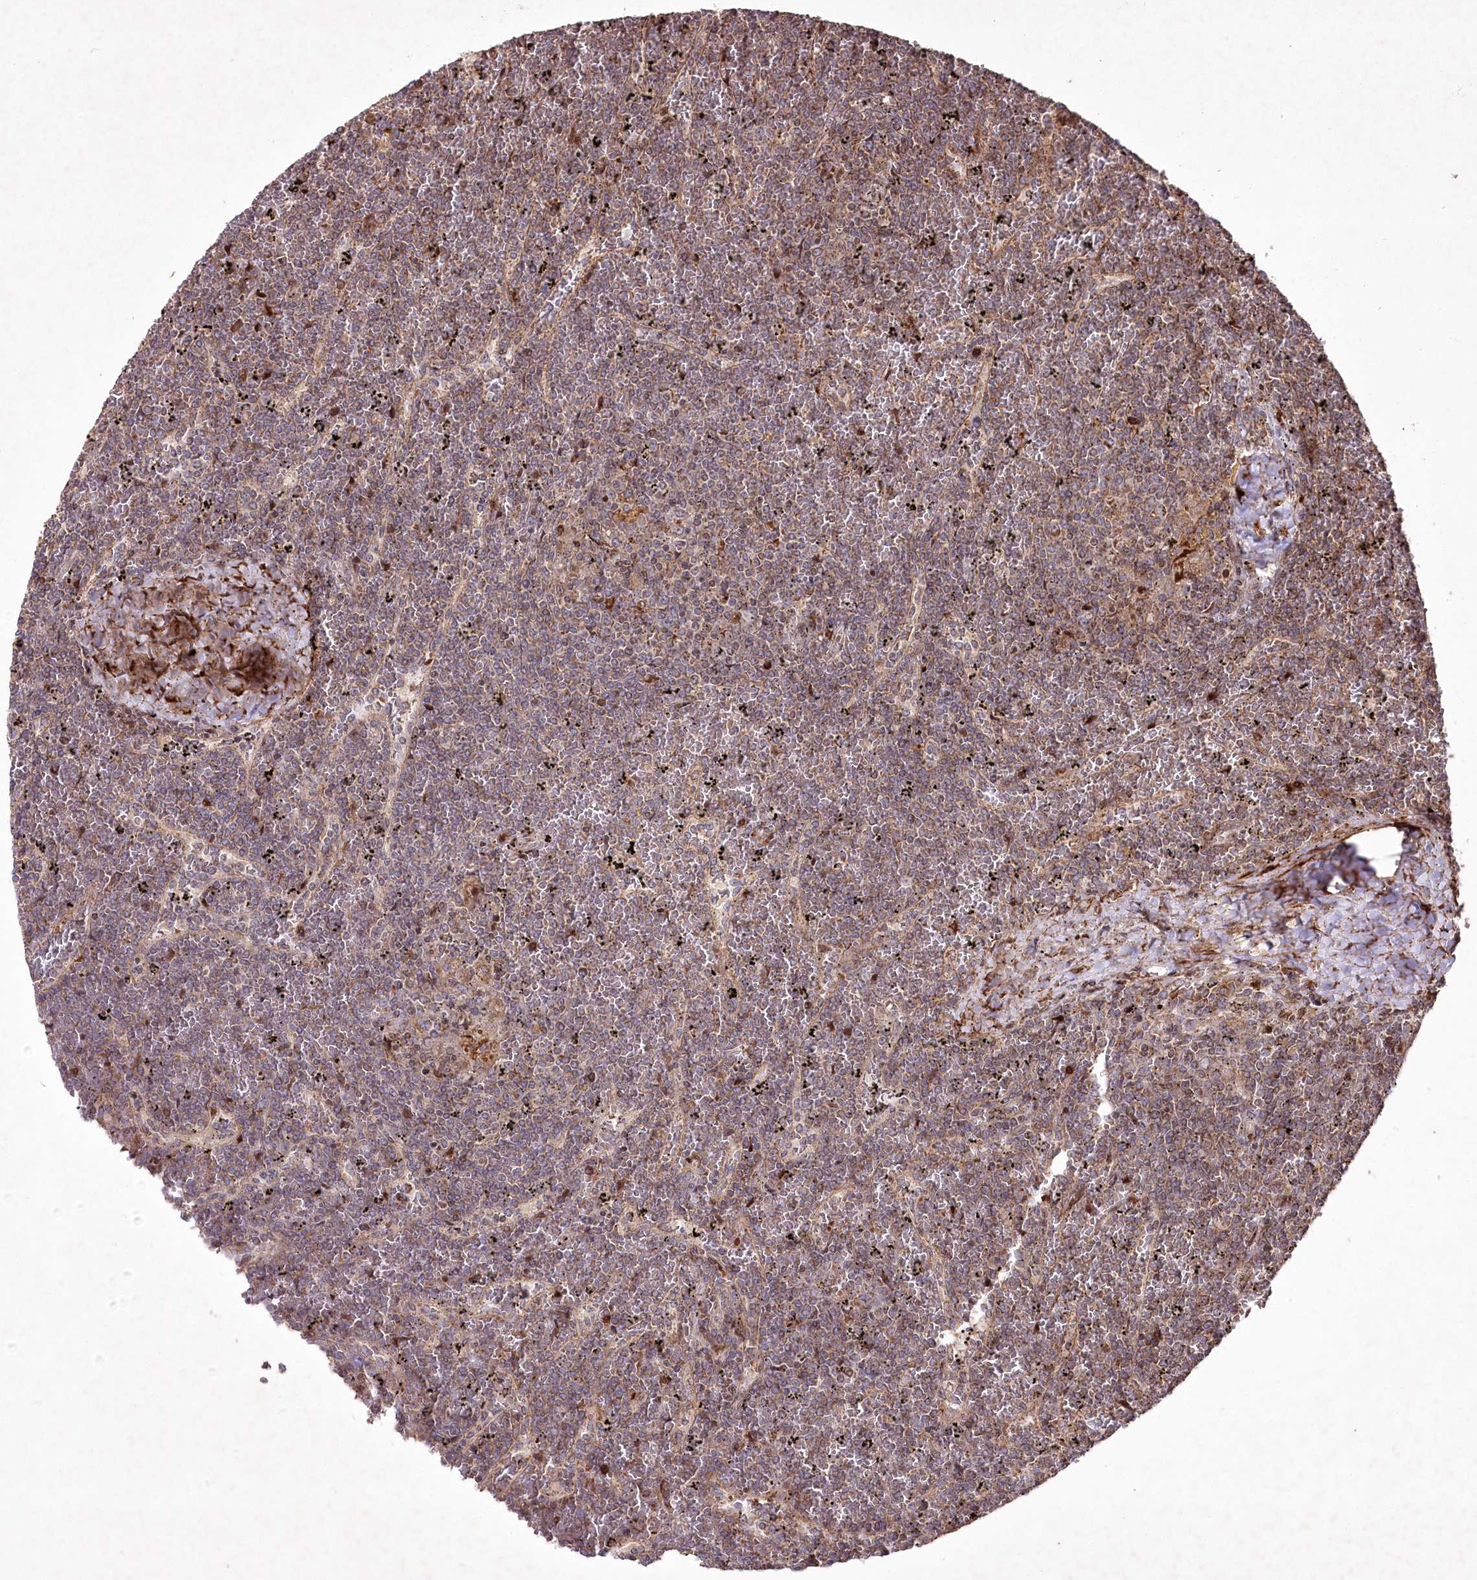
{"staining": {"intensity": "weak", "quantity": "25%-75%", "location": "cytoplasmic/membranous"}, "tissue": "lymphoma", "cell_type": "Tumor cells", "image_type": "cancer", "snomed": [{"axis": "morphology", "description": "Malignant lymphoma, non-Hodgkin's type, Low grade"}, {"axis": "topography", "description": "Spleen"}], "caption": "High-magnification brightfield microscopy of lymphoma stained with DAB (brown) and counterstained with hematoxylin (blue). tumor cells exhibit weak cytoplasmic/membranous expression is appreciated in approximately25%-75% of cells.", "gene": "PSTK", "patient": {"sex": "female", "age": 19}}